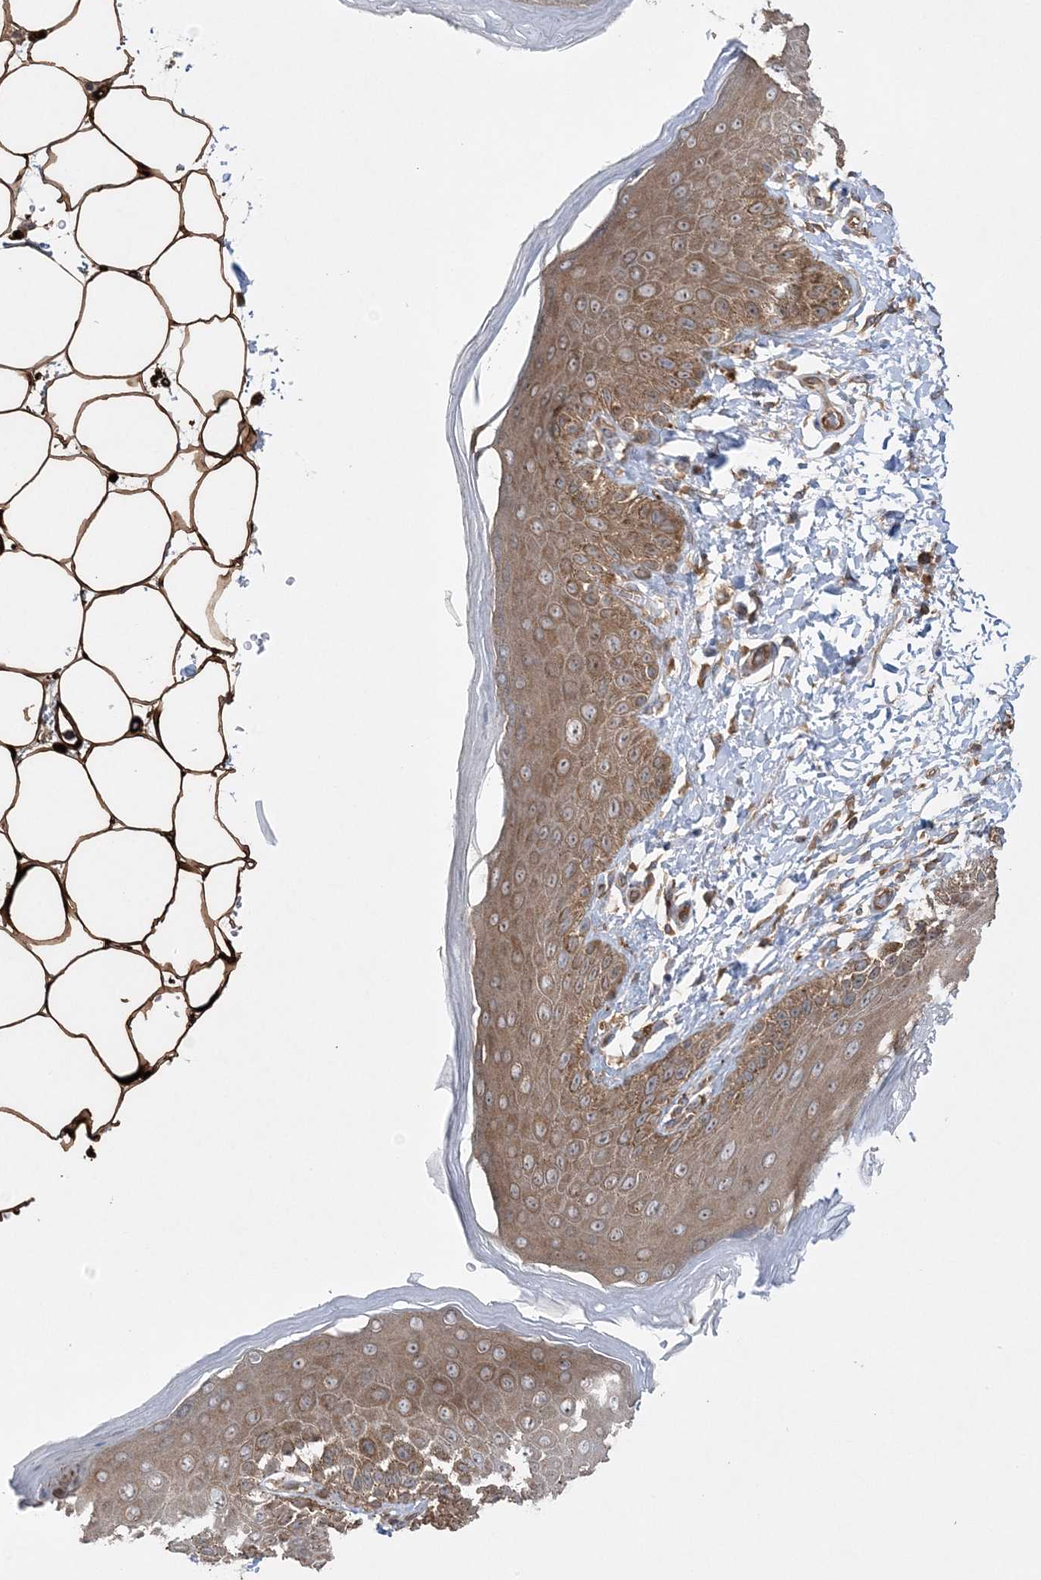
{"staining": {"intensity": "moderate", "quantity": ">75%", "location": "cytoplasmic/membranous"}, "tissue": "skin", "cell_type": "Epidermal cells", "image_type": "normal", "snomed": [{"axis": "morphology", "description": "Normal tissue, NOS"}, {"axis": "topography", "description": "Anal"}], "caption": "A brown stain highlights moderate cytoplasmic/membranous positivity of a protein in epidermal cells of unremarkable human skin. The staining was performed using DAB (3,3'-diaminobenzidine) to visualize the protein expression in brown, while the nuclei were stained in blue with hematoxylin (Magnification: 20x).", "gene": "ACAP2", "patient": {"sex": "male", "age": 44}}